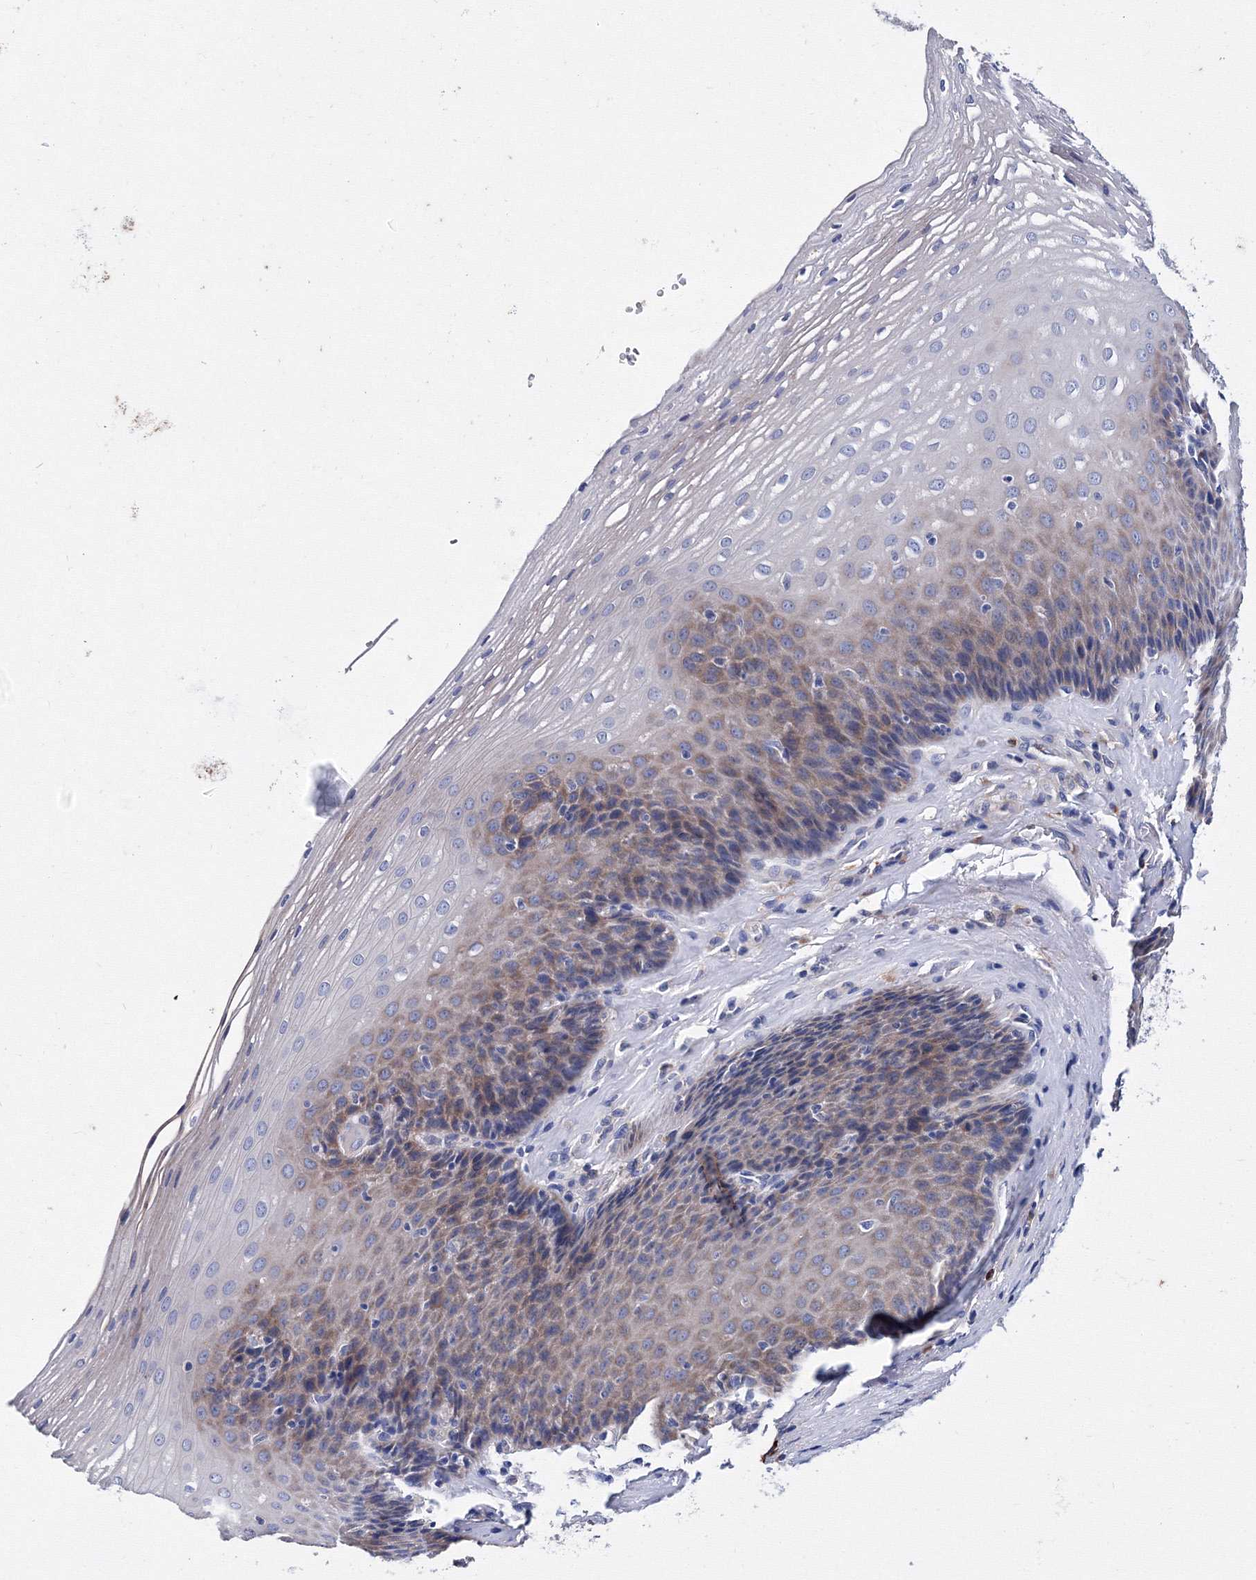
{"staining": {"intensity": "weak", "quantity": "25%-75%", "location": "cytoplasmic/membranous"}, "tissue": "esophagus", "cell_type": "Squamous epithelial cells", "image_type": "normal", "snomed": [{"axis": "morphology", "description": "Normal tissue, NOS"}, {"axis": "topography", "description": "Esophagus"}], "caption": "DAB (3,3'-diaminobenzidine) immunohistochemical staining of benign esophagus displays weak cytoplasmic/membranous protein expression in approximately 25%-75% of squamous epithelial cells. The protein is shown in brown color, while the nuclei are stained blue.", "gene": "TRPM2", "patient": {"sex": "female", "age": 66}}